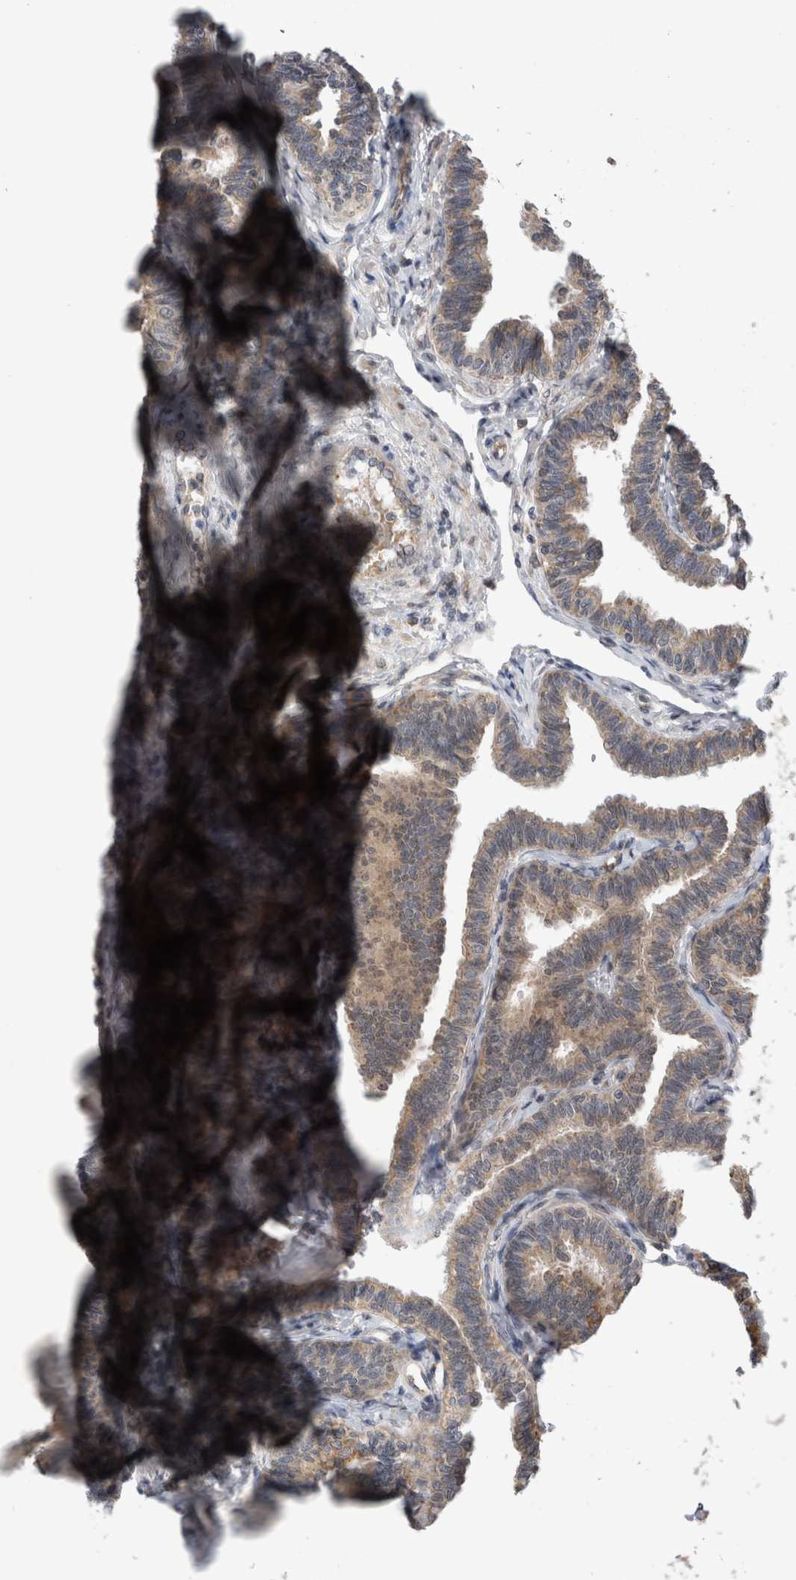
{"staining": {"intensity": "weak", "quantity": "25%-75%", "location": "cytoplasmic/membranous"}, "tissue": "fallopian tube", "cell_type": "Glandular cells", "image_type": "normal", "snomed": [{"axis": "morphology", "description": "Normal tissue, NOS"}, {"axis": "topography", "description": "Fallopian tube"}, {"axis": "topography", "description": "Ovary"}], "caption": "IHC staining of normal fallopian tube, which exhibits low levels of weak cytoplasmic/membranous staining in about 25%-75% of glandular cells indicating weak cytoplasmic/membranous protein expression. The staining was performed using DAB (brown) for protein detection and nuclei were counterstained in hematoxylin (blue).", "gene": "ARHGAP29", "patient": {"sex": "female", "age": 23}}